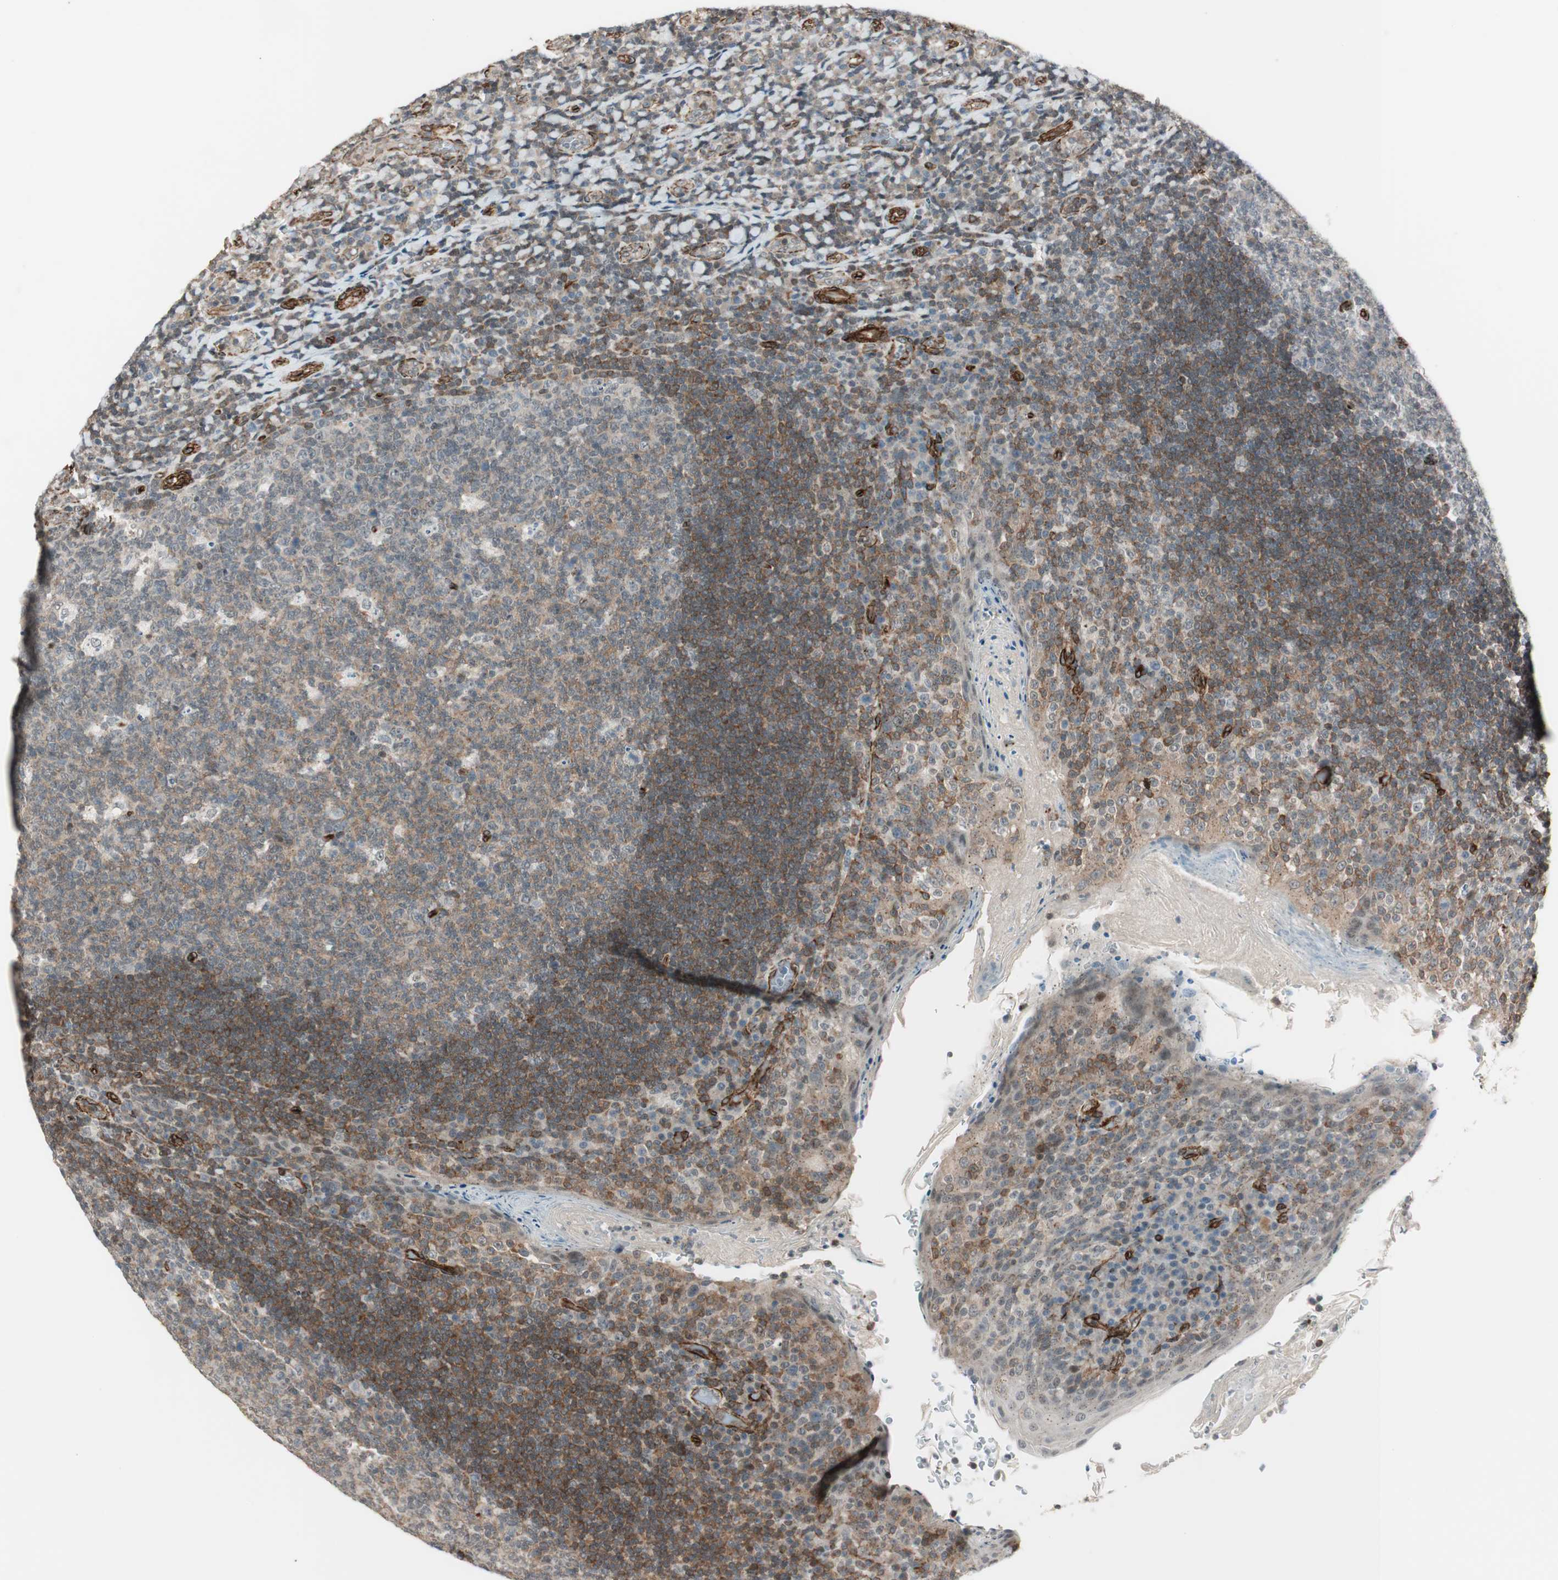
{"staining": {"intensity": "weak", "quantity": "25%-75%", "location": "cytoplasmic/membranous"}, "tissue": "tonsil", "cell_type": "Germinal center cells", "image_type": "normal", "snomed": [{"axis": "morphology", "description": "Normal tissue, NOS"}, {"axis": "topography", "description": "Tonsil"}], "caption": "Tonsil stained with IHC displays weak cytoplasmic/membranous expression in about 25%-75% of germinal center cells. (IHC, brightfield microscopy, high magnification).", "gene": "CDK19", "patient": {"sex": "male", "age": 17}}